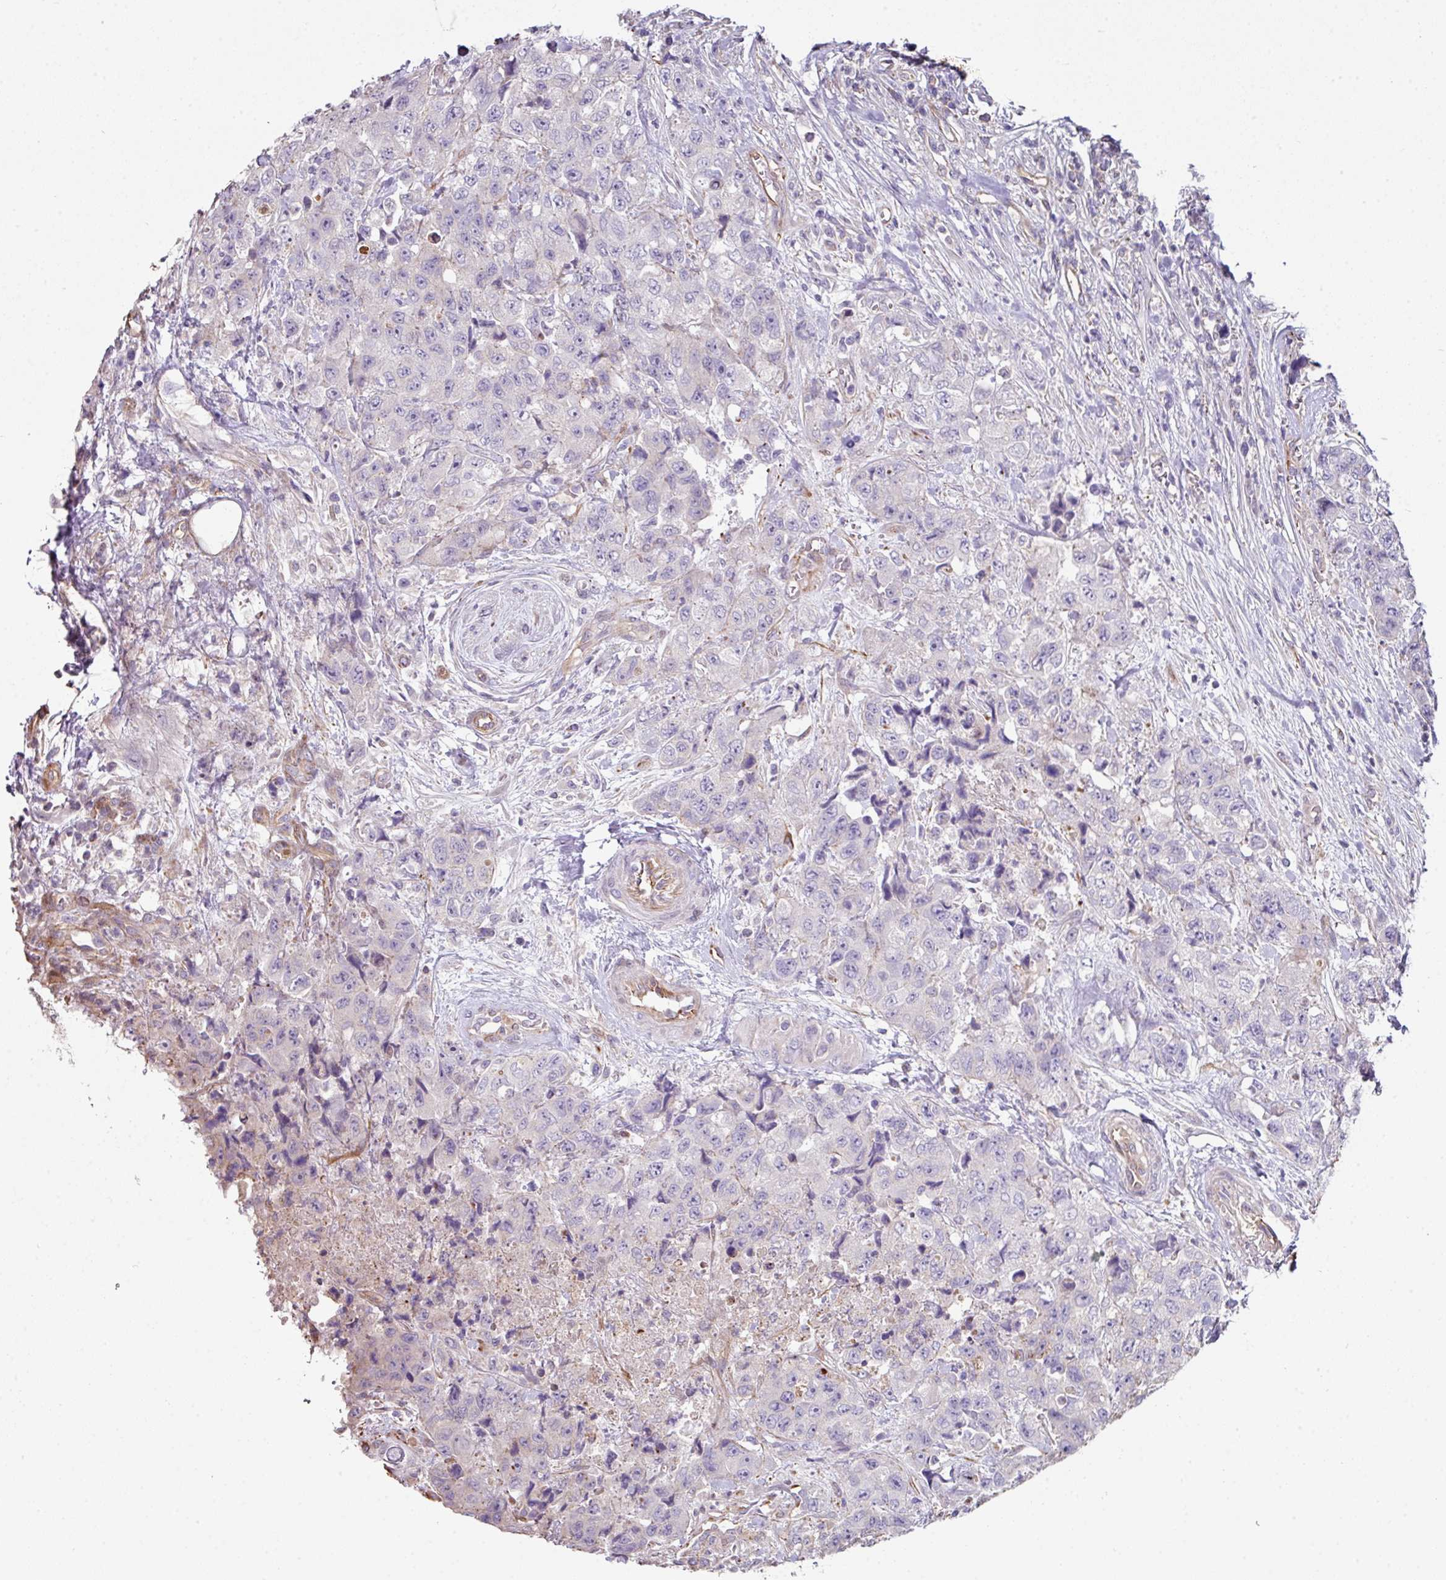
{"staining": {"intensity": "moderate", "quantity": "<25%", "location": "cytoplasmic/membranous"}, "tissue": "urothelial cancer", "cell_type": "Tumor cells", "image_type": "cancer", "snomed": [{"axis": "morphology", "description": "Urothelial carcinoma, High grade"}, {"axis": "topography", "description": "Urinary bladder"}], "caption": "Urothelial cancer stained with DAB immunohistochemistry (IHC) shows low levels of moderate cytoplasmic/membranous staining in approximately <25% of tumor cells.", "gene": "ANO9", "patient": {"sex": "female", "age": 78}}